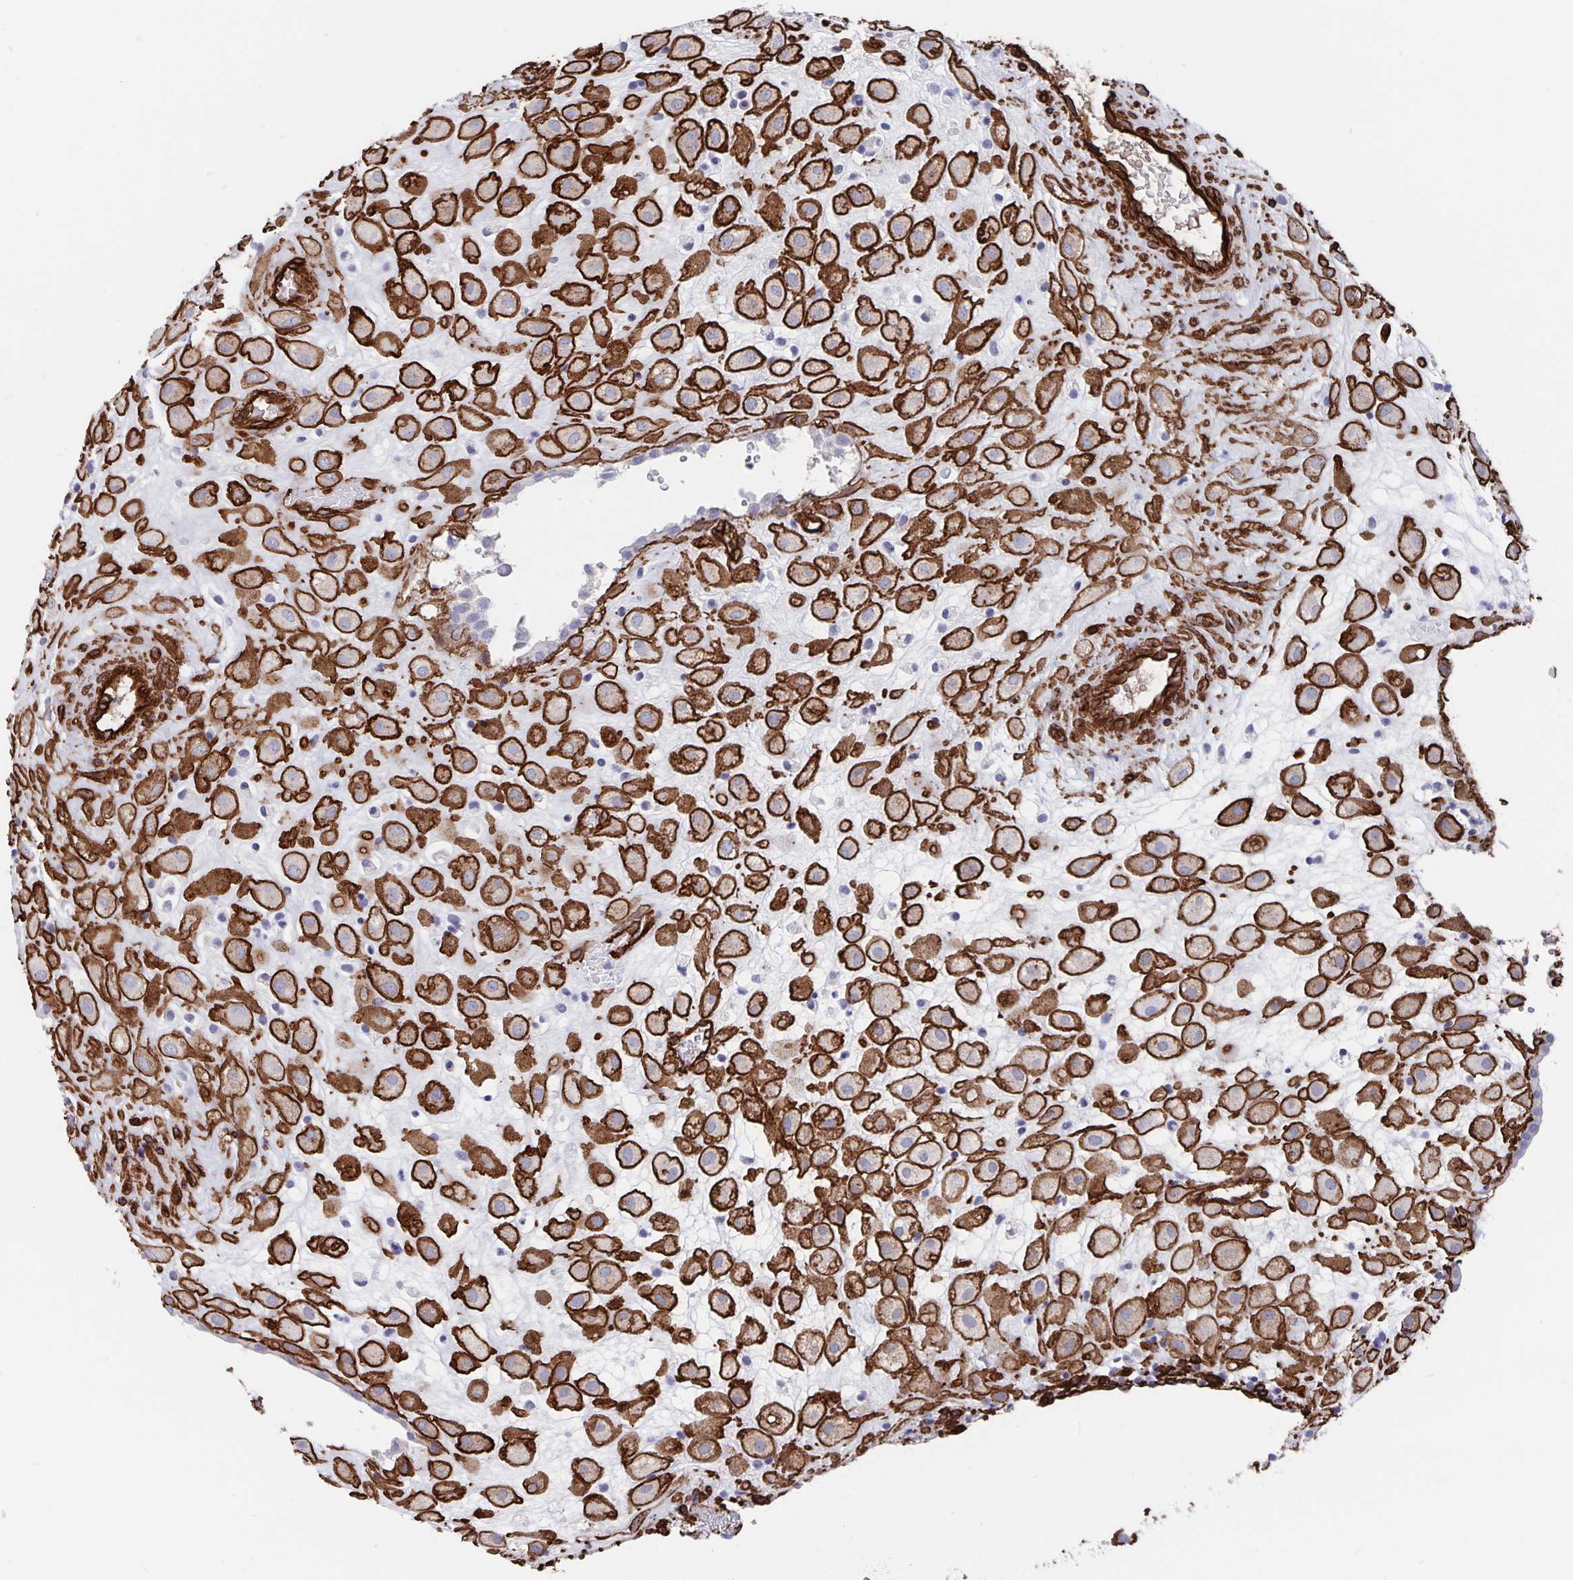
{"staining": {"intensity": "strong", "quantity": ">75%", "location": "cytoplasmic/membranous"}, "tissue": "placenta", "cell_type": "Decidual cells", "image_type": "normal", "snomed": [{"axis": "morphology", "description": "Normal tissue, NOS"}, {"axis": "topography", "description": "Placenta"}], "caption": "Placenta stained with a brown dye shows strong cytoplasmic/membranous positive expression in approximately >75% of decidual cells.", "gene": "DCHS2", "patient": {"sex": "female", "age": 24}}